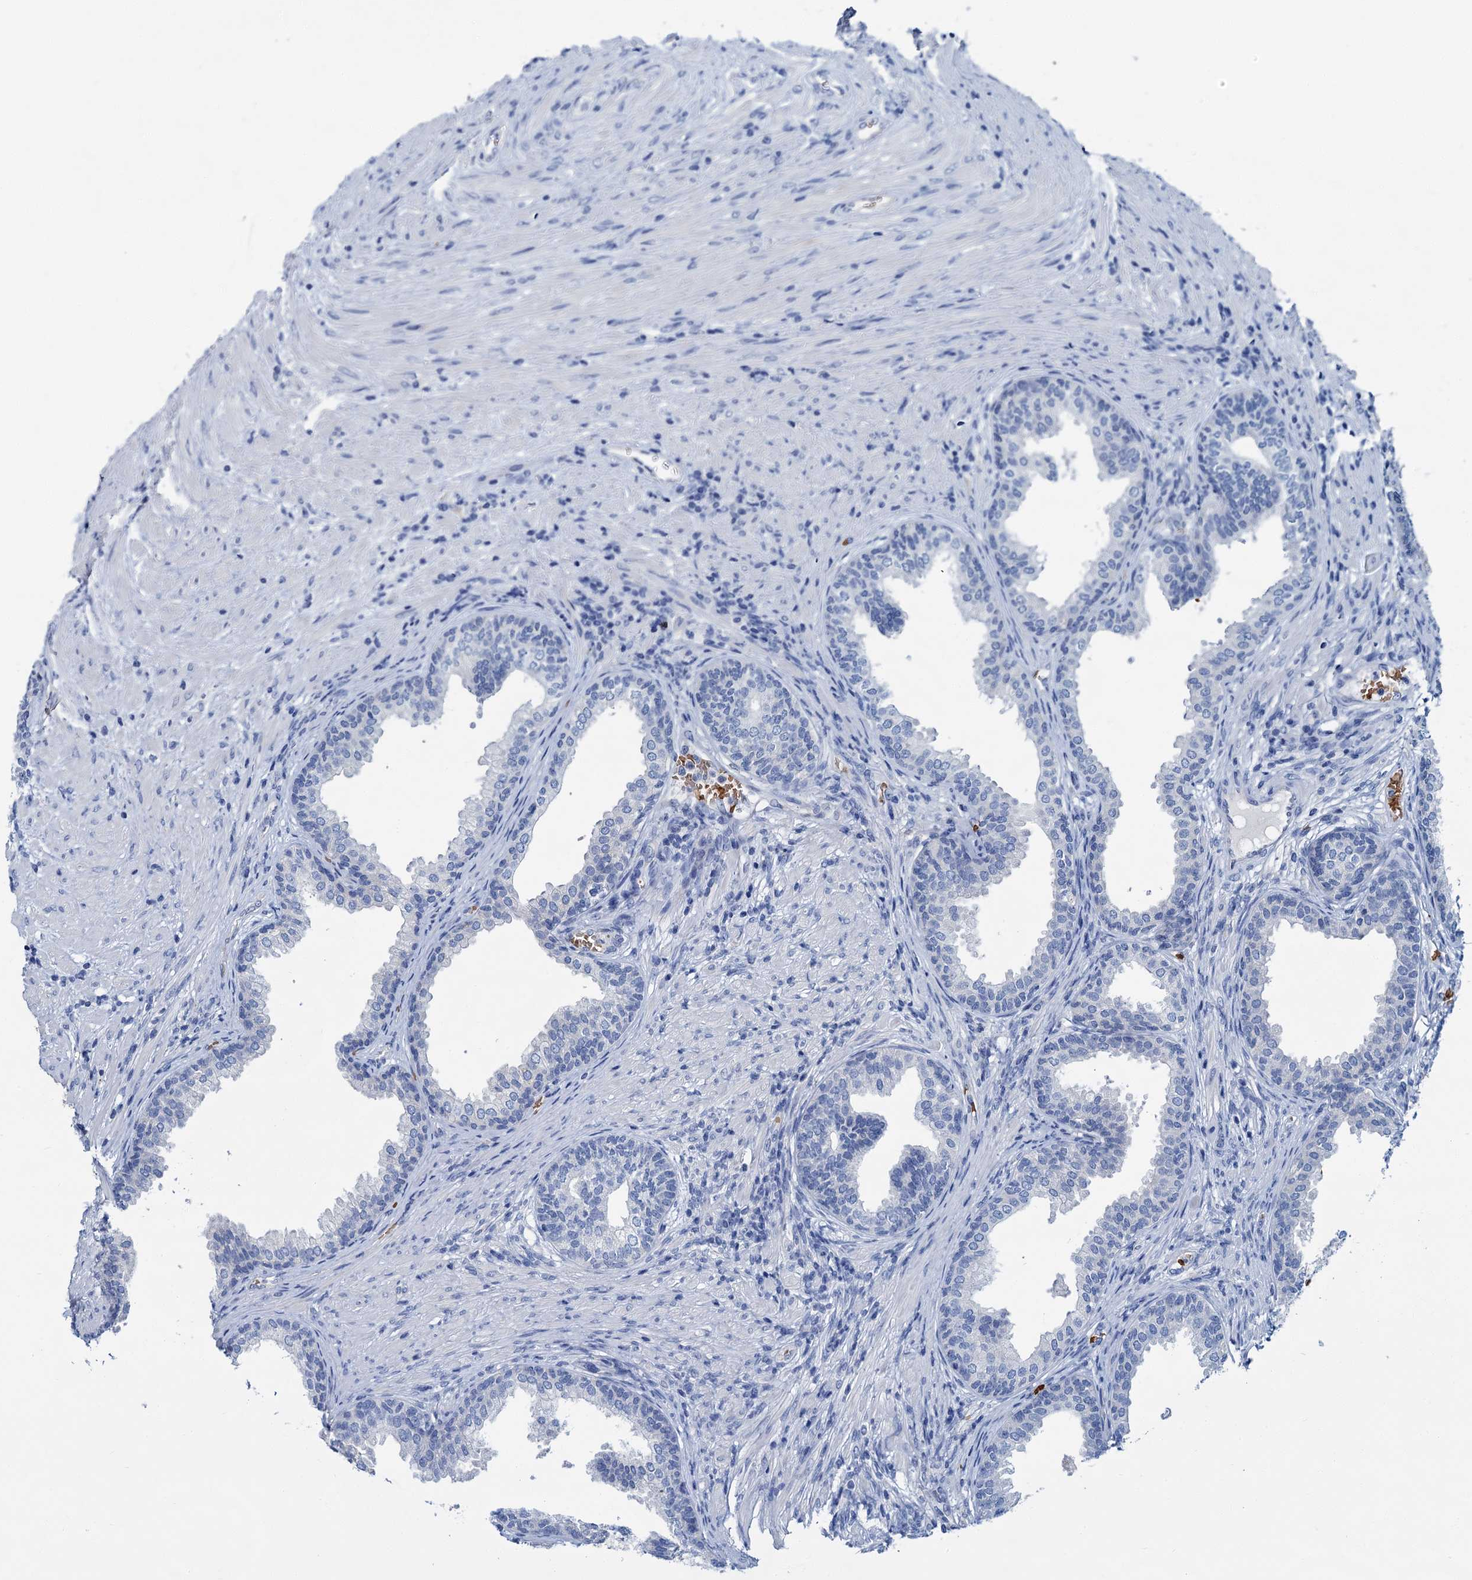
{"staining": {"intensity": "negative", "quantity": "none", "location": "none"}, "tissue": "prostate", "cell_type": "Glandular cells", "image_type": "normal", "snomed": [{"axis": "morphology", "description": "Normal tissue, NOS"}, {"axis": "topography", "description": "Prostate"}], "caption": "Immunohistochemistry image of unremarkable human prostate stained for a protein (brown), which reveals no staining in glandular cells.", "gene": "ATG2A", "patient": {"sex": "male", "age": 76}}